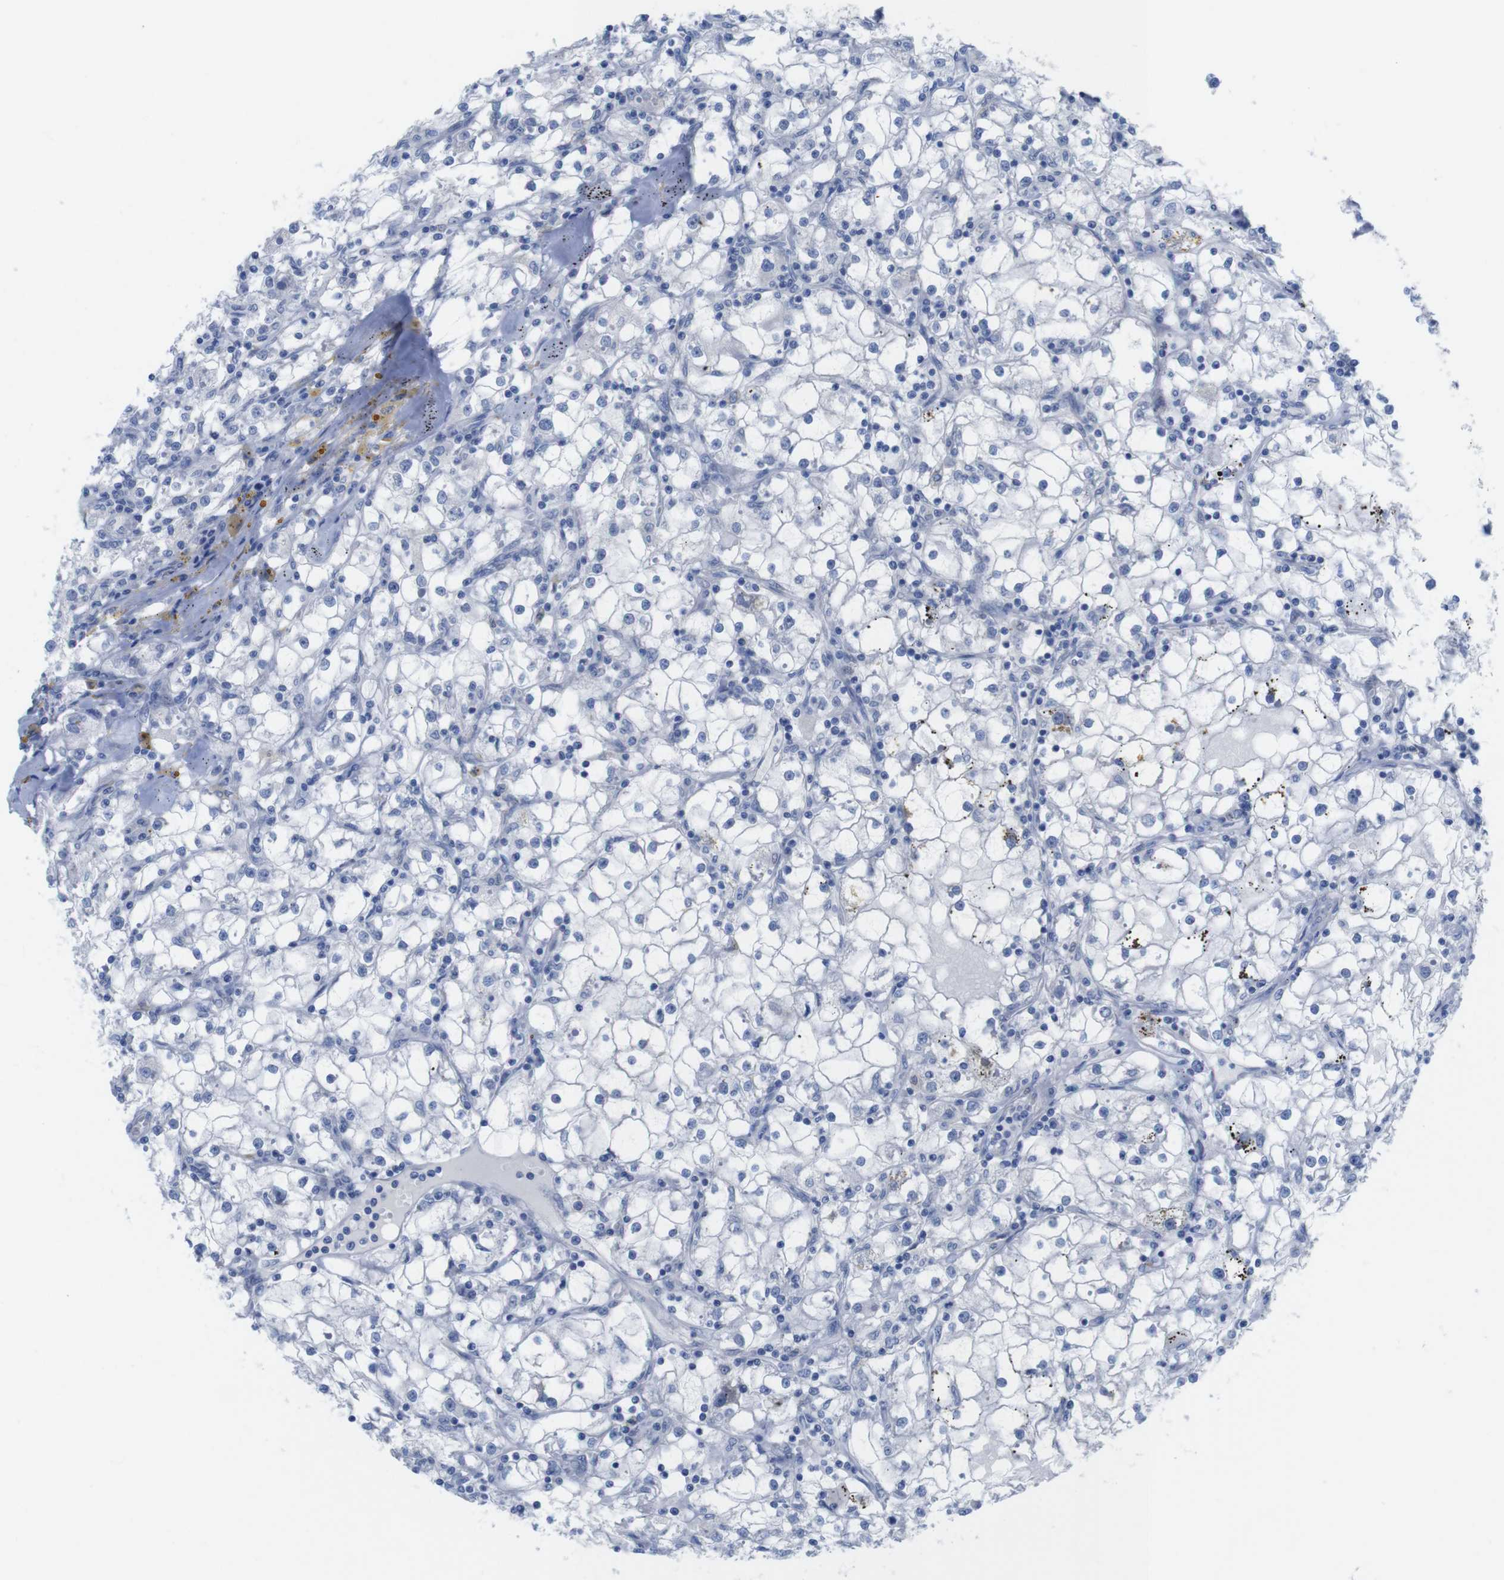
{"staining": {"intensity": "negative", "quantity": "none", "location": "none"}, "tissue": "renal cancer", "cell_type": "Tumor cells", "image_type": "cancer", "snomed": [{"axis": "morphology", "description": "Adenocarcinoma, NOS"}, {"axis": "topography", "description": "Kidney"}], "caption": "Renal adenocarcinoma was stained to show a protein in brown. There is no significant expression in tumor cells.", "gene": "PNMA1", "patient": {"sex": "male", "age": 56}}